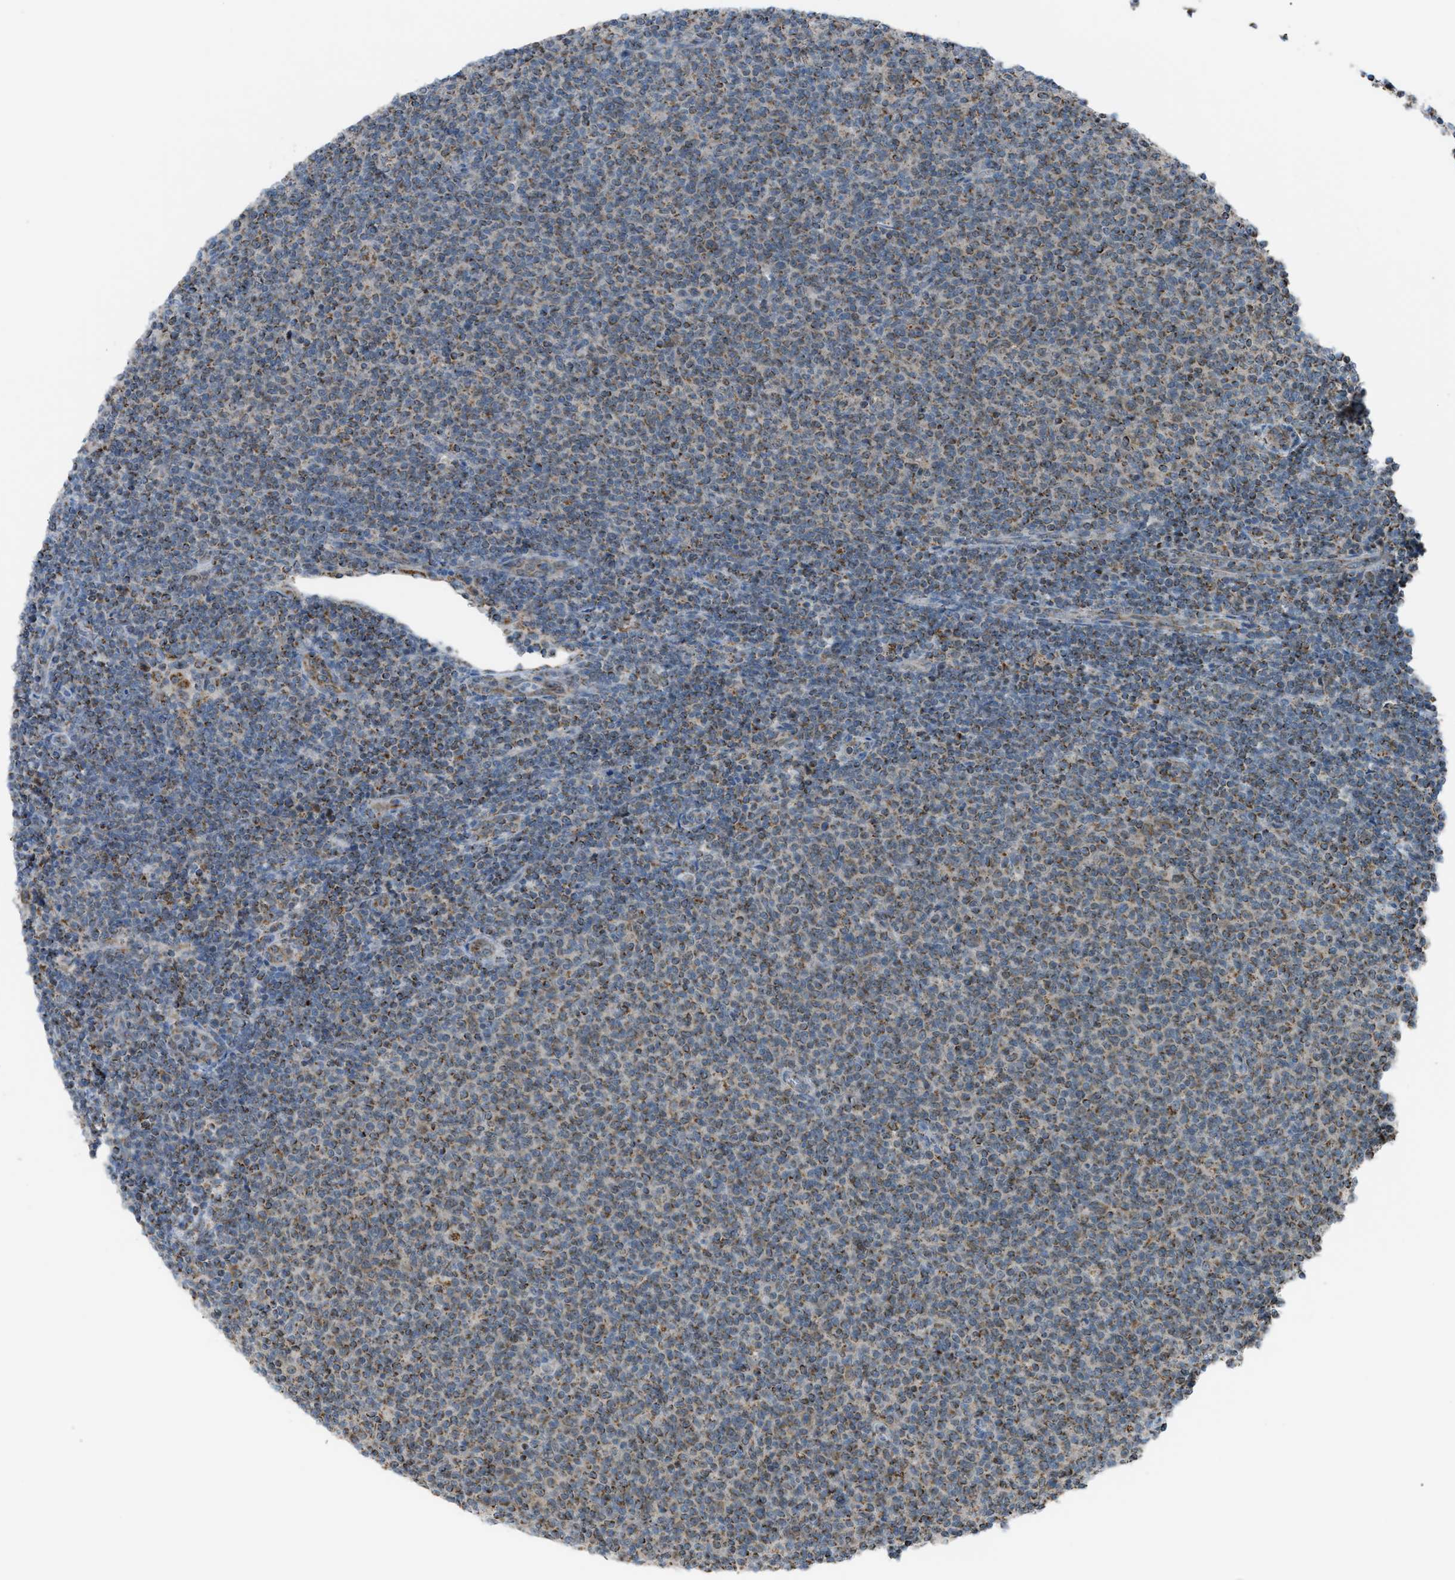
{"staining": {"intensity": "weak", "quantity": "25%-75%", "location": "cytoplasmic/membranous"}, "tissue": "lymphoma", "cell_type": "Tumor cells", "image_type": "cancer", "snomed": [{"axis": "morphology", "description": "Malignant lymphoma, non-Hodgkin's type, Low grade"}, {"axis": "topography", "description": "Lymph node"}], "caption": "Lymphoma stained with immunohistochemistry (IHC) demonstrates weak cytoplasmic/membranous expression in approximately 25%-75% of tumor cells. (DAB (3,3'-diaminobenzidine) = brown stain, brightfield microscopy at high magnification).", "gene": "SRM", "patient": {"sex": "male", "age": 66}}